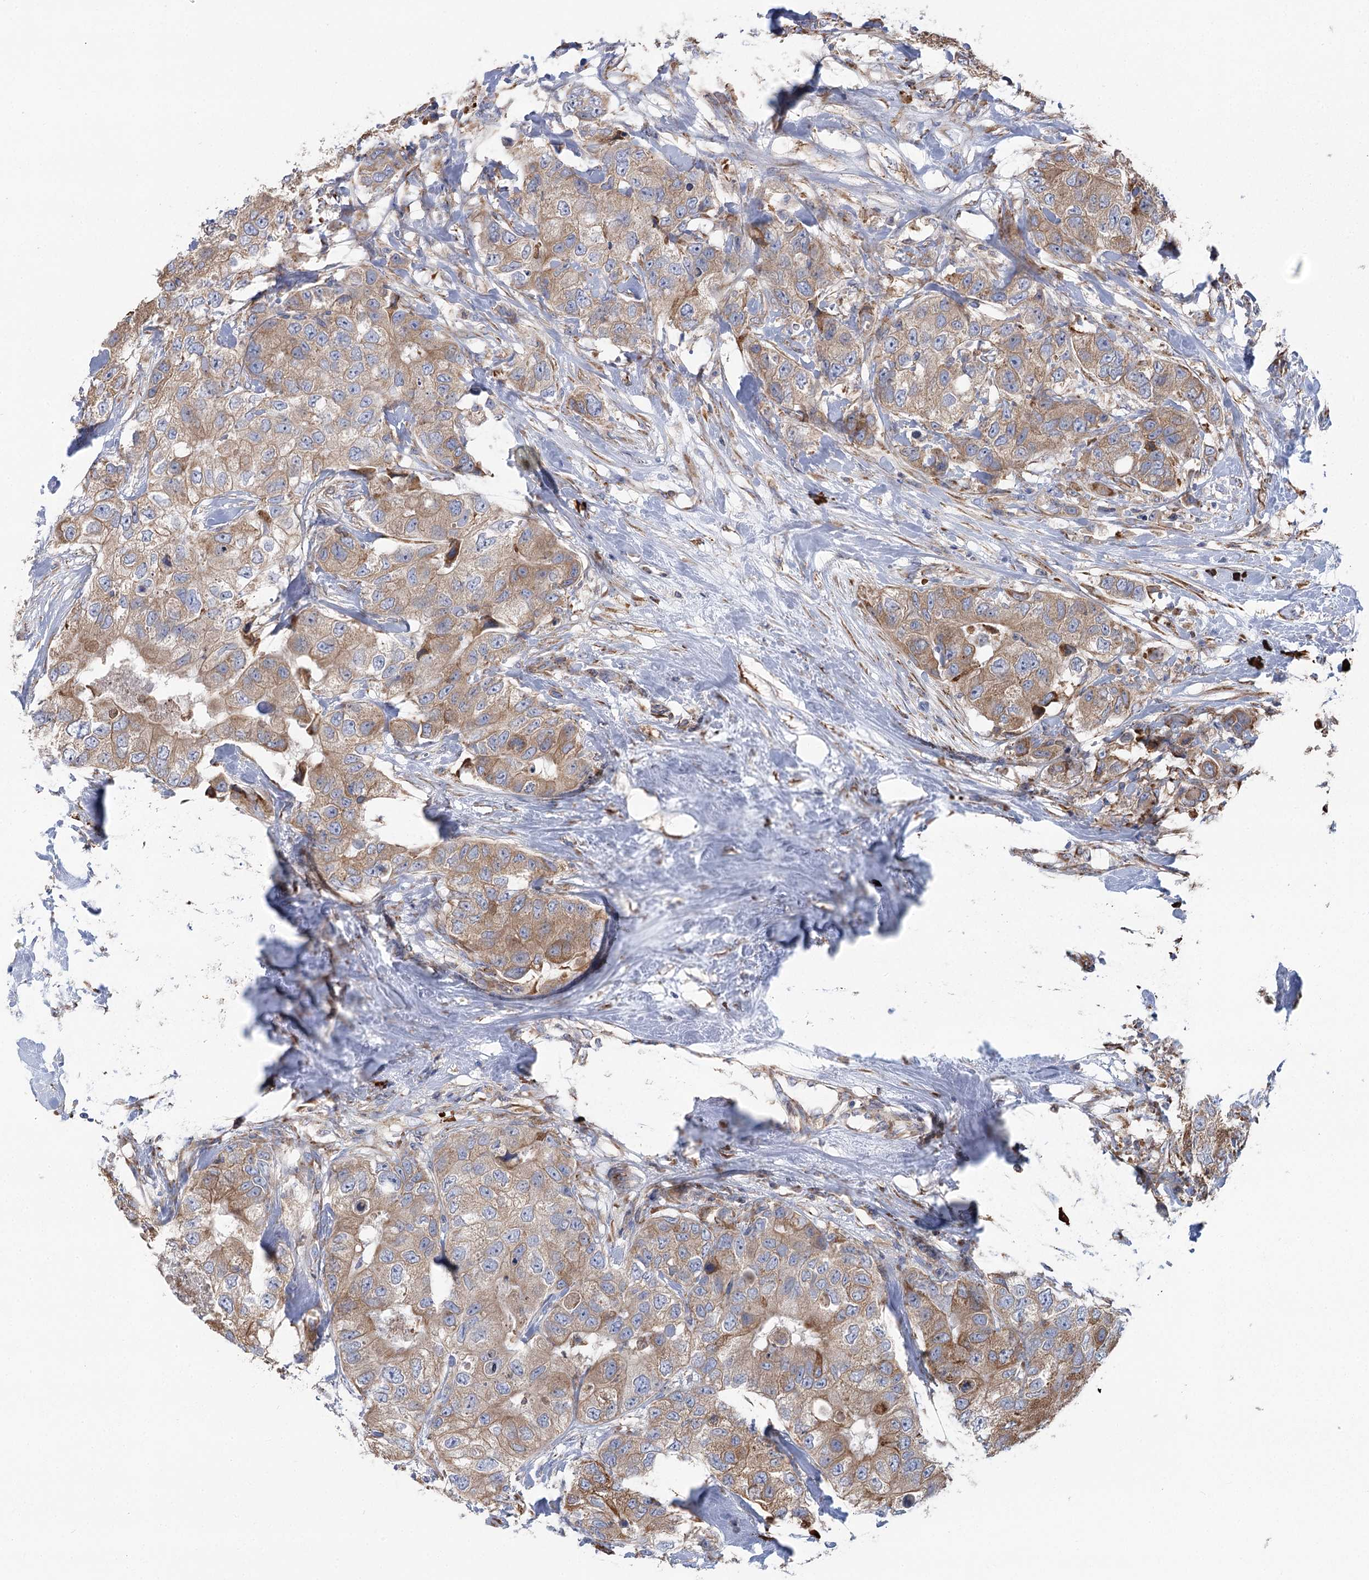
{"staining": {"intensity": "moderate", "quantity": ">75%", "location": "cytoplasmic/membranous"}, "tissue": "breast cancer", "cell_type": "Tumor cells", "image_type": "cancer", "snomed": [{"axis": "morphology", "description": "Duct carcinoma"}, {"axis": "topography", "description": "Breast"}], "caption": "Brown immunohistochemical staining in human infiltrating ductal carcinoma (breast) reveals moderate cytoplasmic/membranous positivity in about >75% of tumor cells.", "gene": "METTL24", "patient": {"sex": "female", "age": 62}}